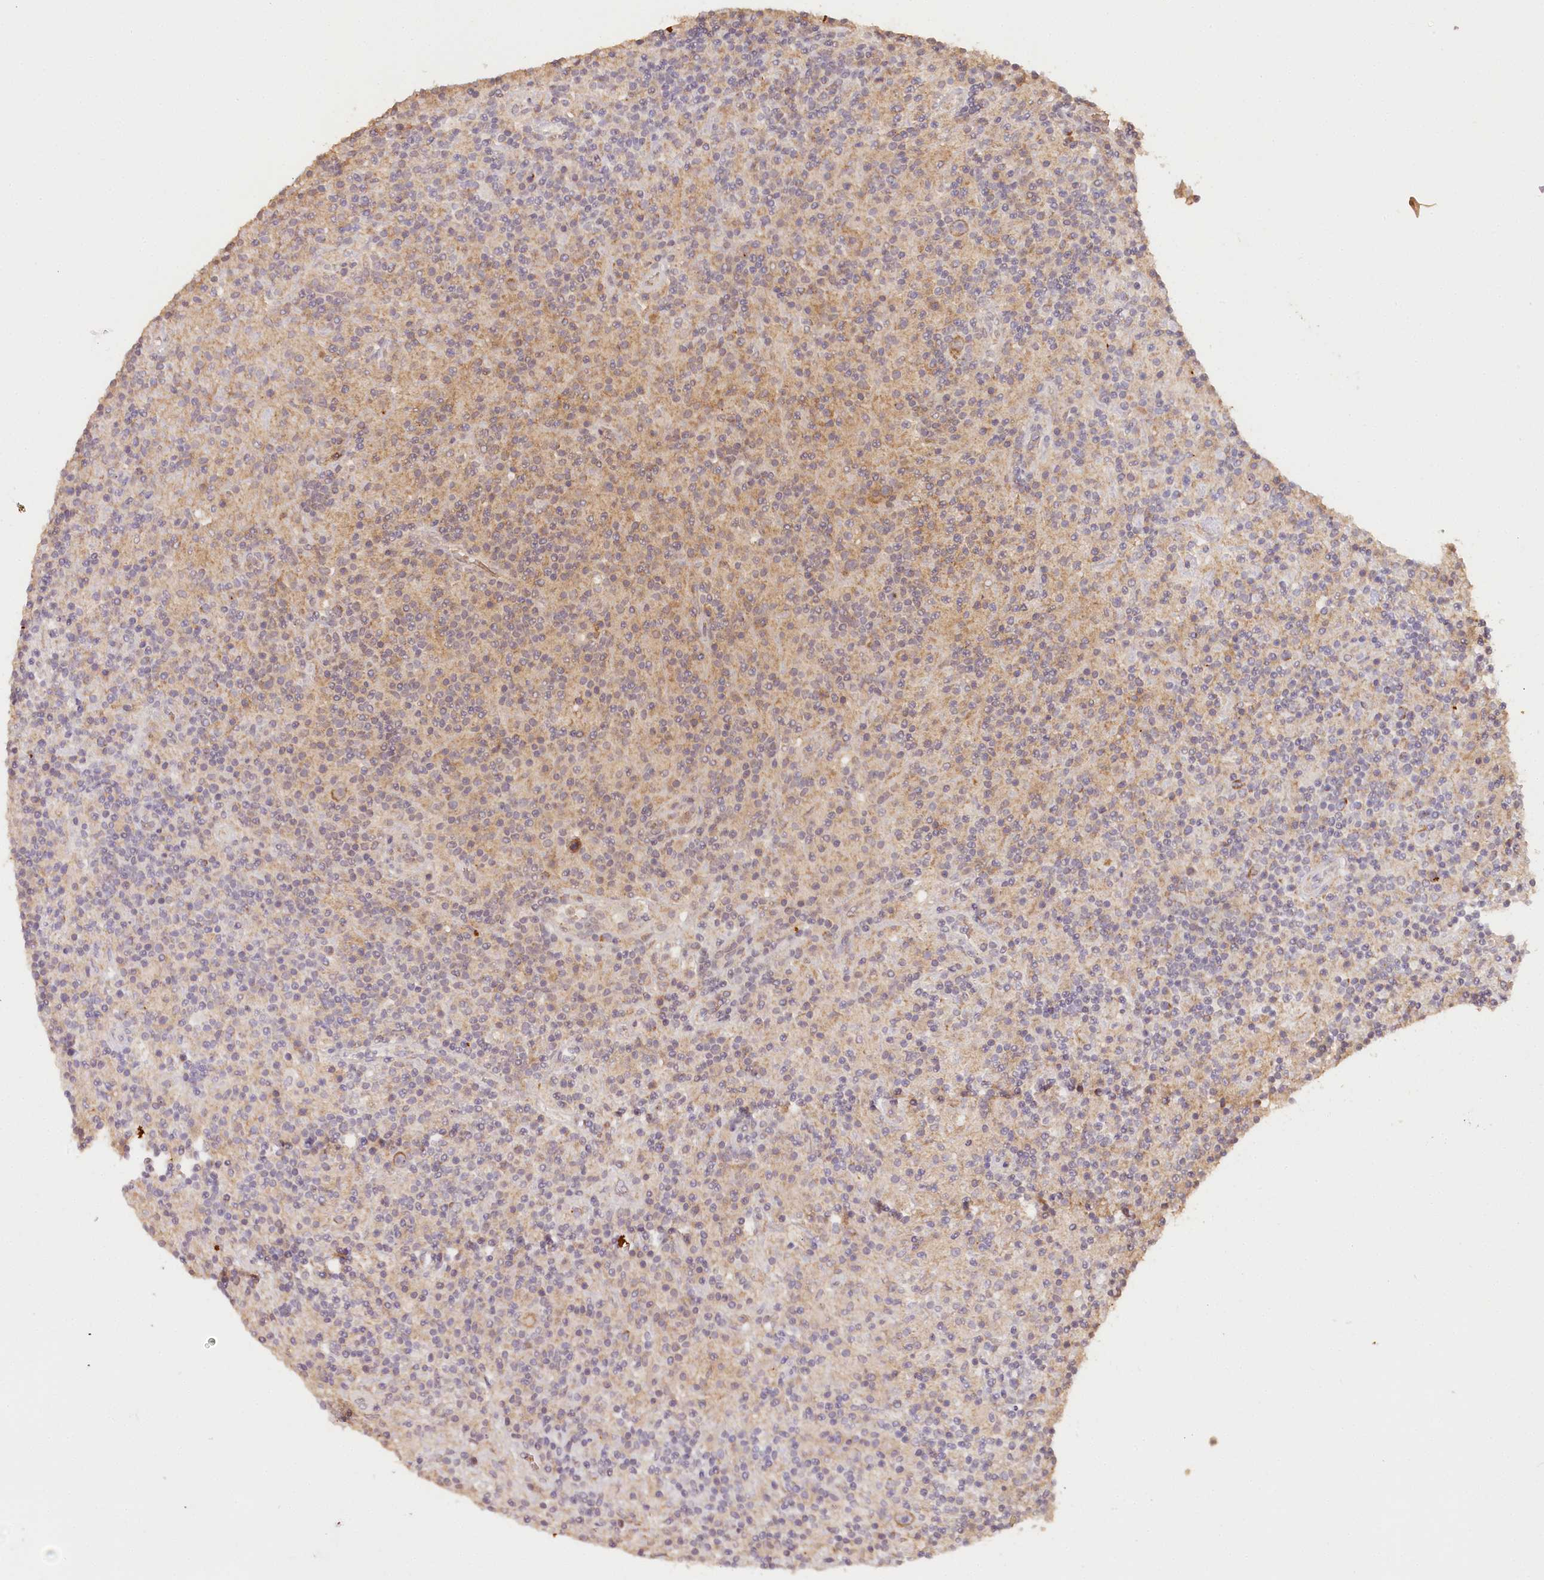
{"staining": {"intensity": "moderate", "quantity": ">75%", "location": "cytoplasmic/membranous"}, "tissue": "lymphoma", "cell_type": "Tumor cells", "image_type": "cancer", "snomed": [{"axis": "morphology", "description": "Hodgkin's disease, NOS"}, {"axis": "topography", "description": "Lymph node"}], "caption": "Lymphoma stained for a protein demonstrates moderate cytoplasmic/membranous positivity in tumor cells.", "gene": "MMP25", "patient": {"sex": "male", "age": 70}}